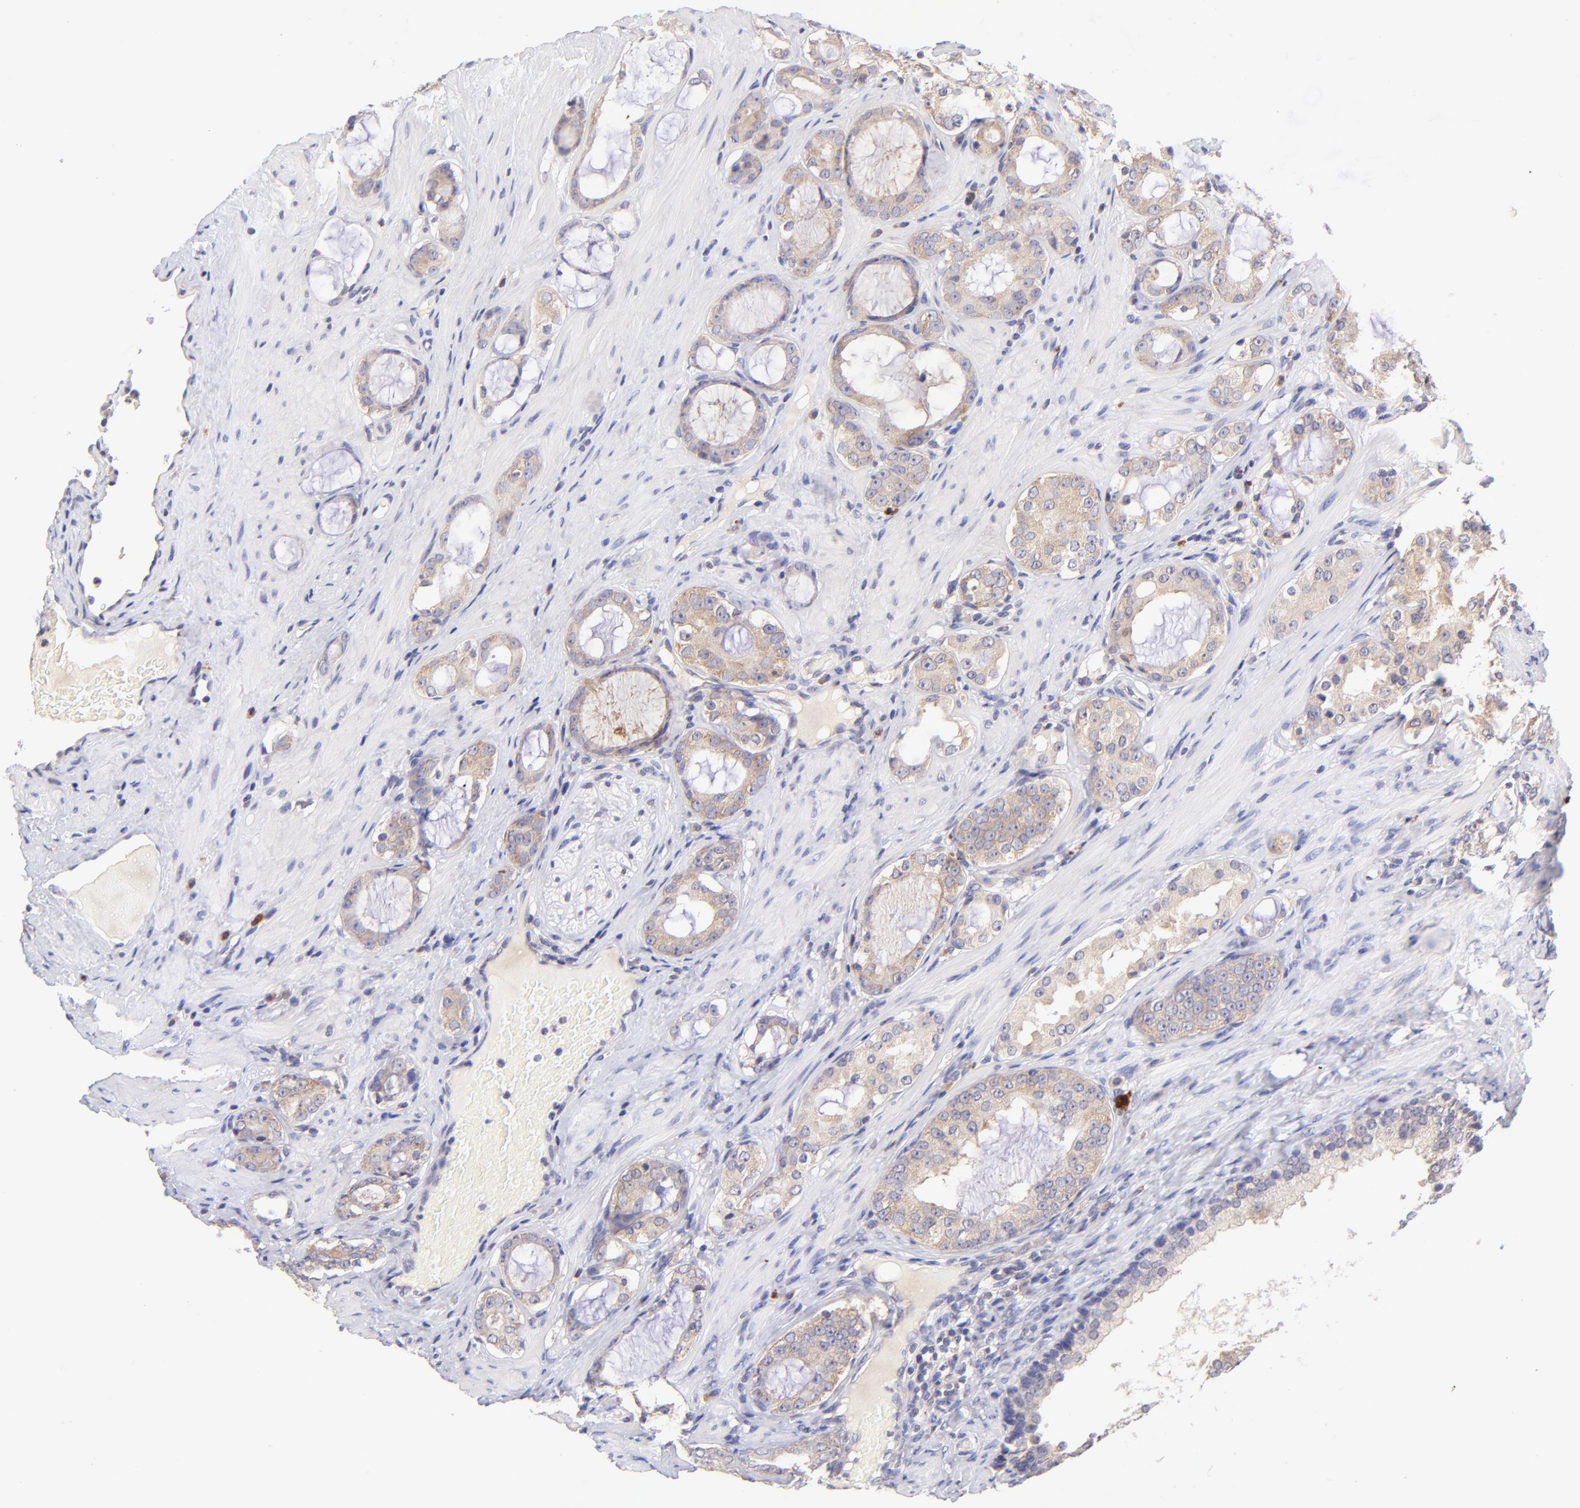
{"staining": {"intensity": "moderate", "quantity": ">75%", "location": "cytoplasmic/membranous"}, "tissue": "prostate cancer", "cell_type": "Tumor cells", "image_type": "cancer", "snomed": [{"axis": "morphology", "description": "Adenocarcinoma, Medium grade"}, {"axis": "topography", "description": "Prostate"}], "caption": "This photomicrograph displays prostate cancer (adenocarcinoma (medium-grade)) stained with immunohistochemistry (IHC) to label a protein in brown. The cytoplasmic/membranous of tumor cells show moderate positivity for the protein. Nuclei are counter-stained blue.", "gene": "RPL11", "patient": {"sex": "male", "age": 73}}